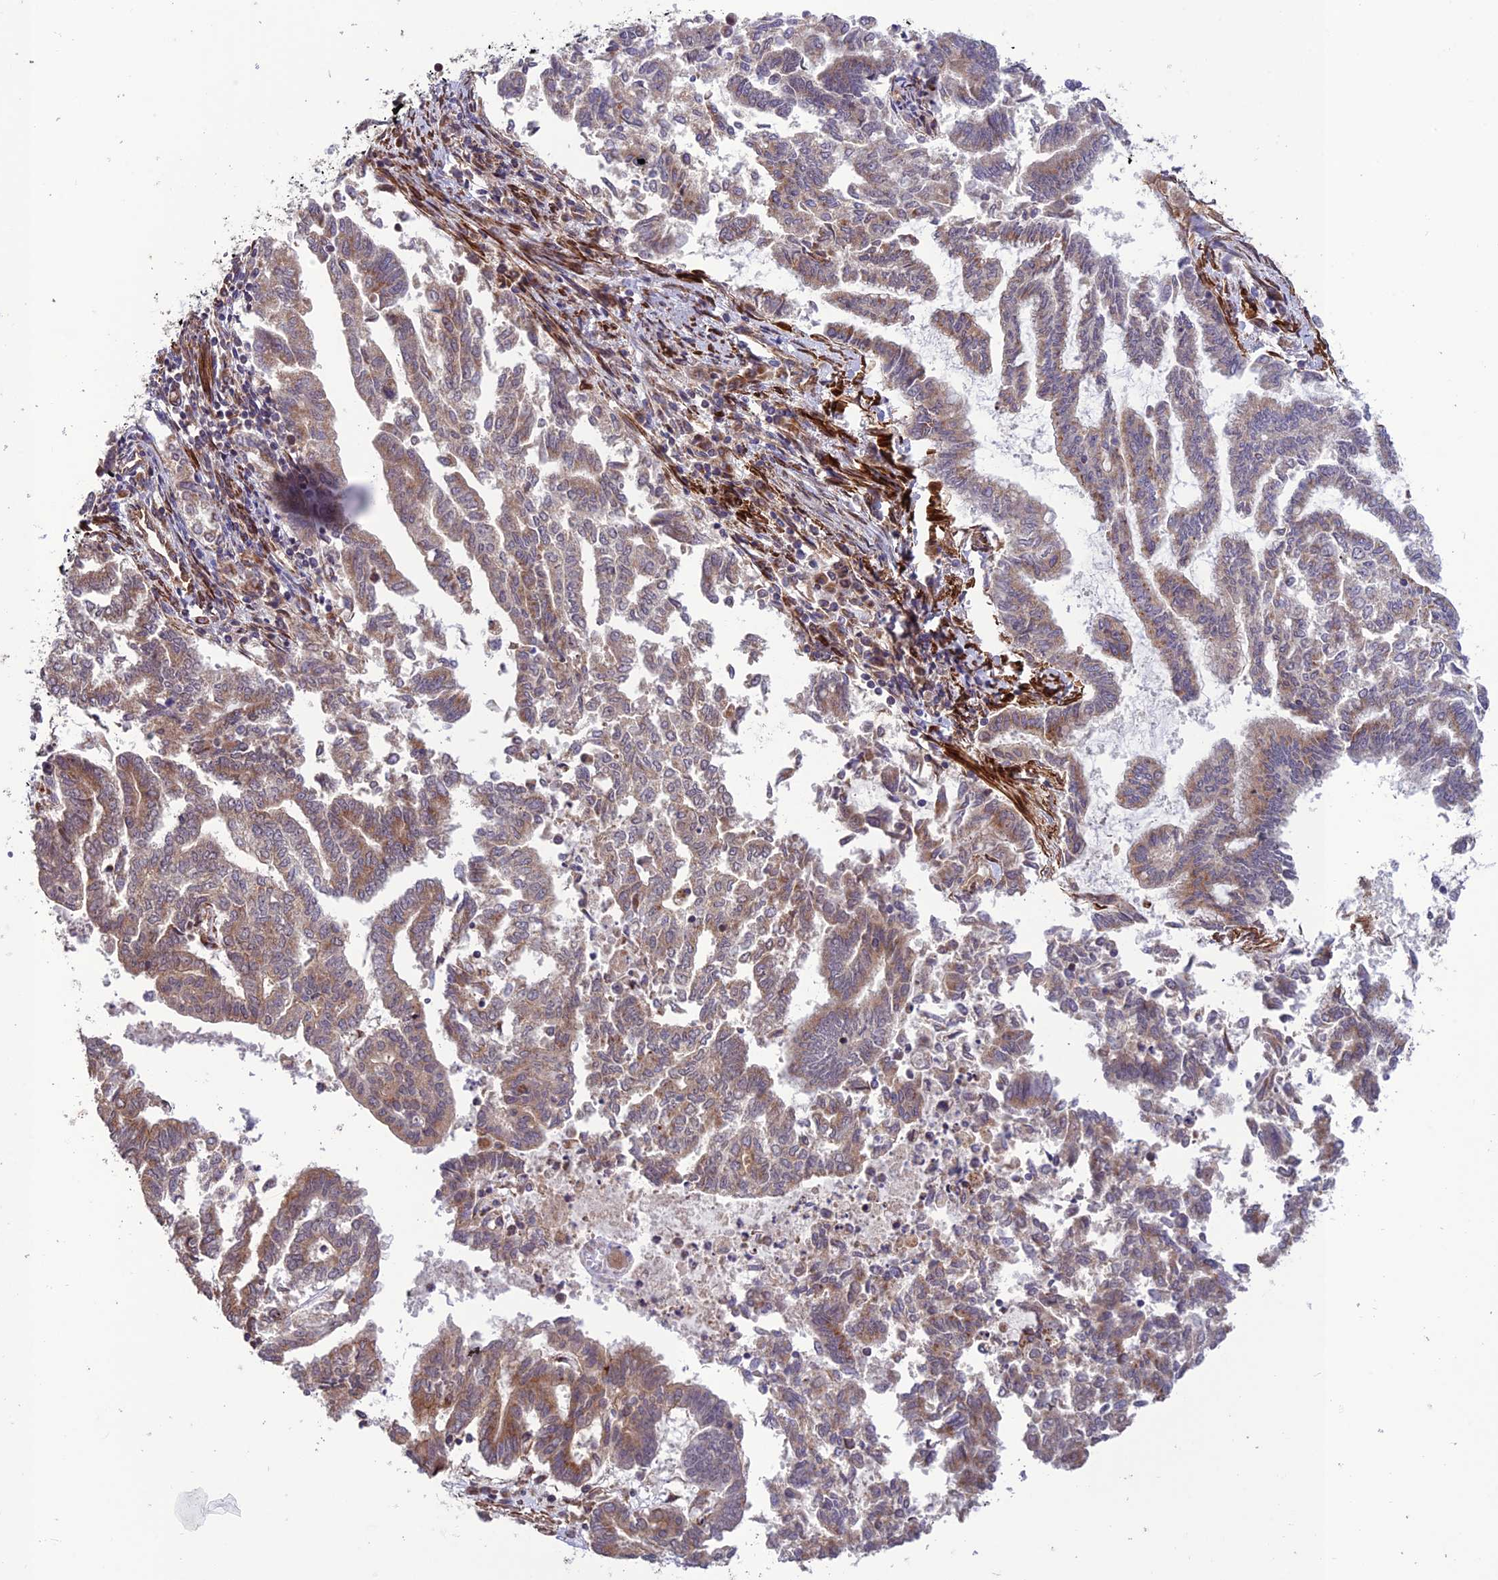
{"staining": {"intensity": "weak", "quantity": "25%-75%", "location": "cytoplasmic/membranous"}, "tissue": "endometrial cancer", "cell_type": "Tumor cells", "image_type": "cancer", "snomed": [{"axis": "morphology", "description": "Adenocarcinoma, NOS"}, {"axis": "topography", "description": "Endometrium"}], "caption": "A brown stain highlights weak cytoplasmic/membranous staining of a protein in endometrial cancer (adenocarcinoma) tumor cells.", "gene": "TNIP3", "patient": {"sex": "female", "age": 79}}